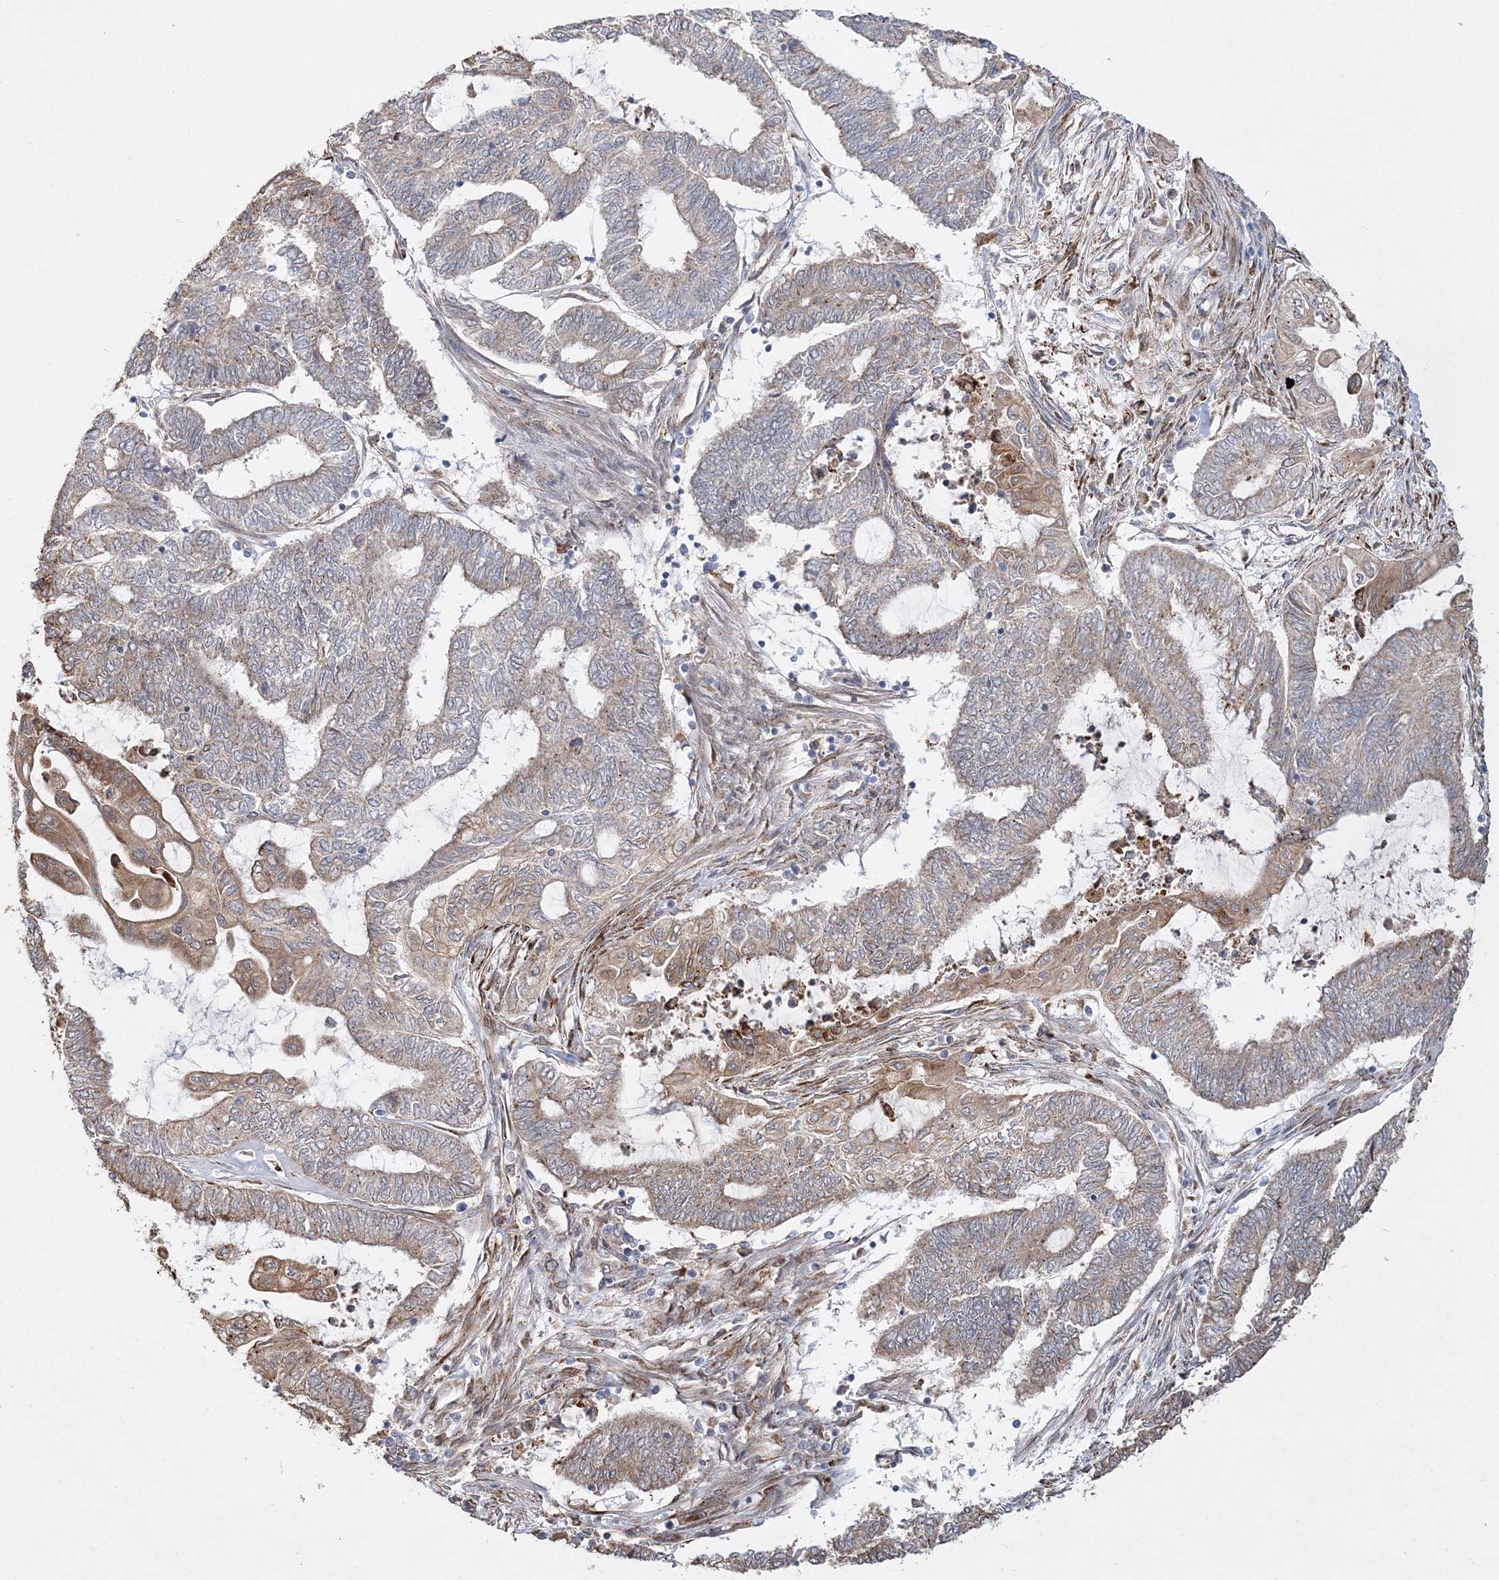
{"staining": {"intensity": "moderate", "quantity": "<25%", "location": "cytoplasmic/membranous"}, "tissue": "endometrial cancer", "cell_type": "Tumor cells", "image_type": "cancer", "snomed": [{"axis": "morphology", "description": "Adenocarcinoma, NOS"}, {"axis": "topography", "description": "Uterus"}, {"axis": "topography", "description": "Endometrium"}], "caption": "A brown stain shows moderate cytoplasmic/membranous positivity of a protein in endometrial cancer (adenocarcinoma) tumor cells.", "gene": "ZFYVE16", "patient": {"sex": "female", "age": 70}}